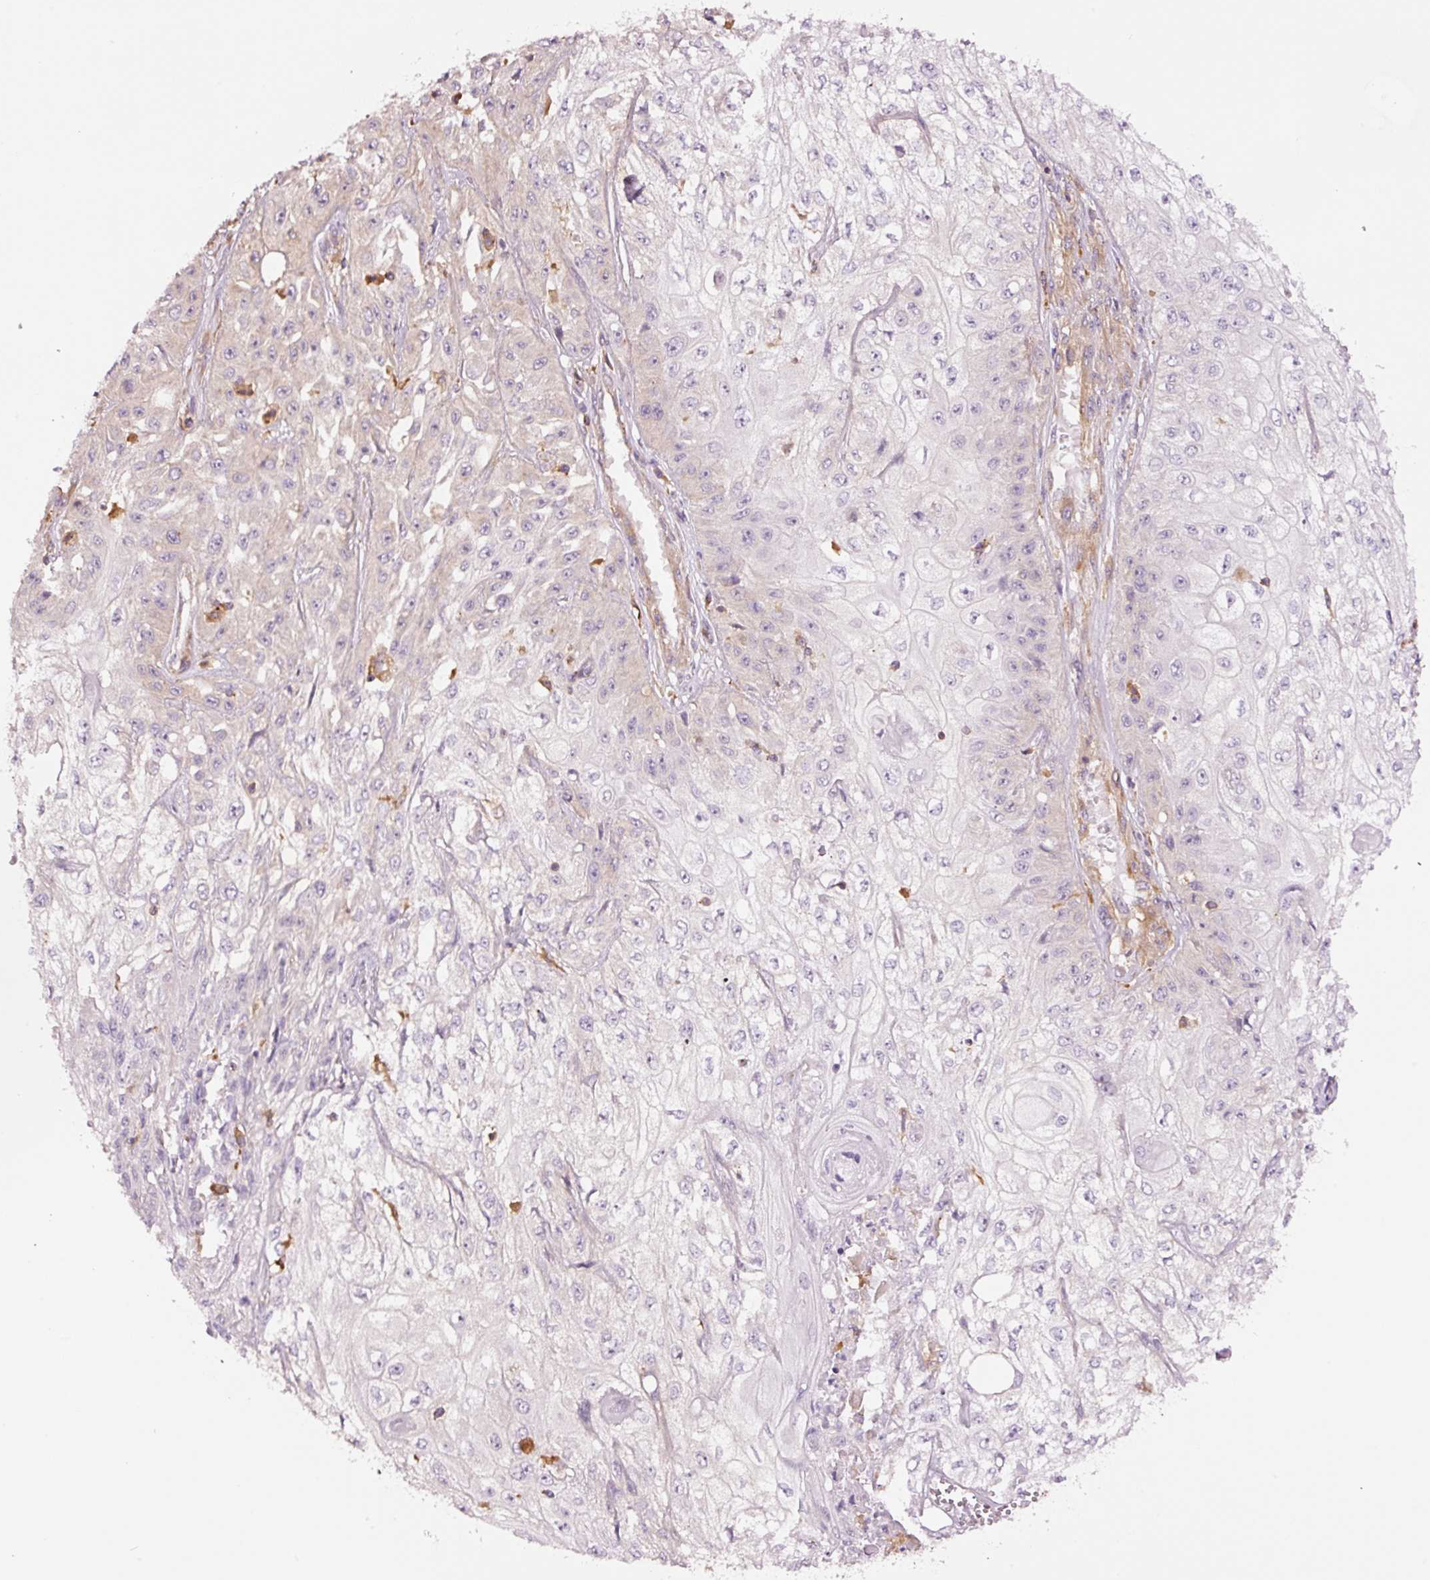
{"staining": {"intensity": "negative", "quantity": "none", "location": "none"}, "tissue": "skin cancer", "cell_type": "Tumor cells", "image_type": "cancer", "snomed": [{"axis": "morphology", "description": "Squamous cell carcinoma, NOS"}, {"axis": "morphology", "description": "Squamous cell carcinoma, metastatic, NOS"}, {"axis": "topography", "description": "Skin"}, {"axis": "topography", "description": "Lymph node"}], "caption": "IHC micrograph of neoplastic tissue: skin cancer (metastatic squamous cell carcinoma) stained with DAB (3,3'-diaminobenzidine) reveals no significant protein positivity in tumor cells.", "gene": "METAP1", "patient": {"sex": "male", "age": 75}}